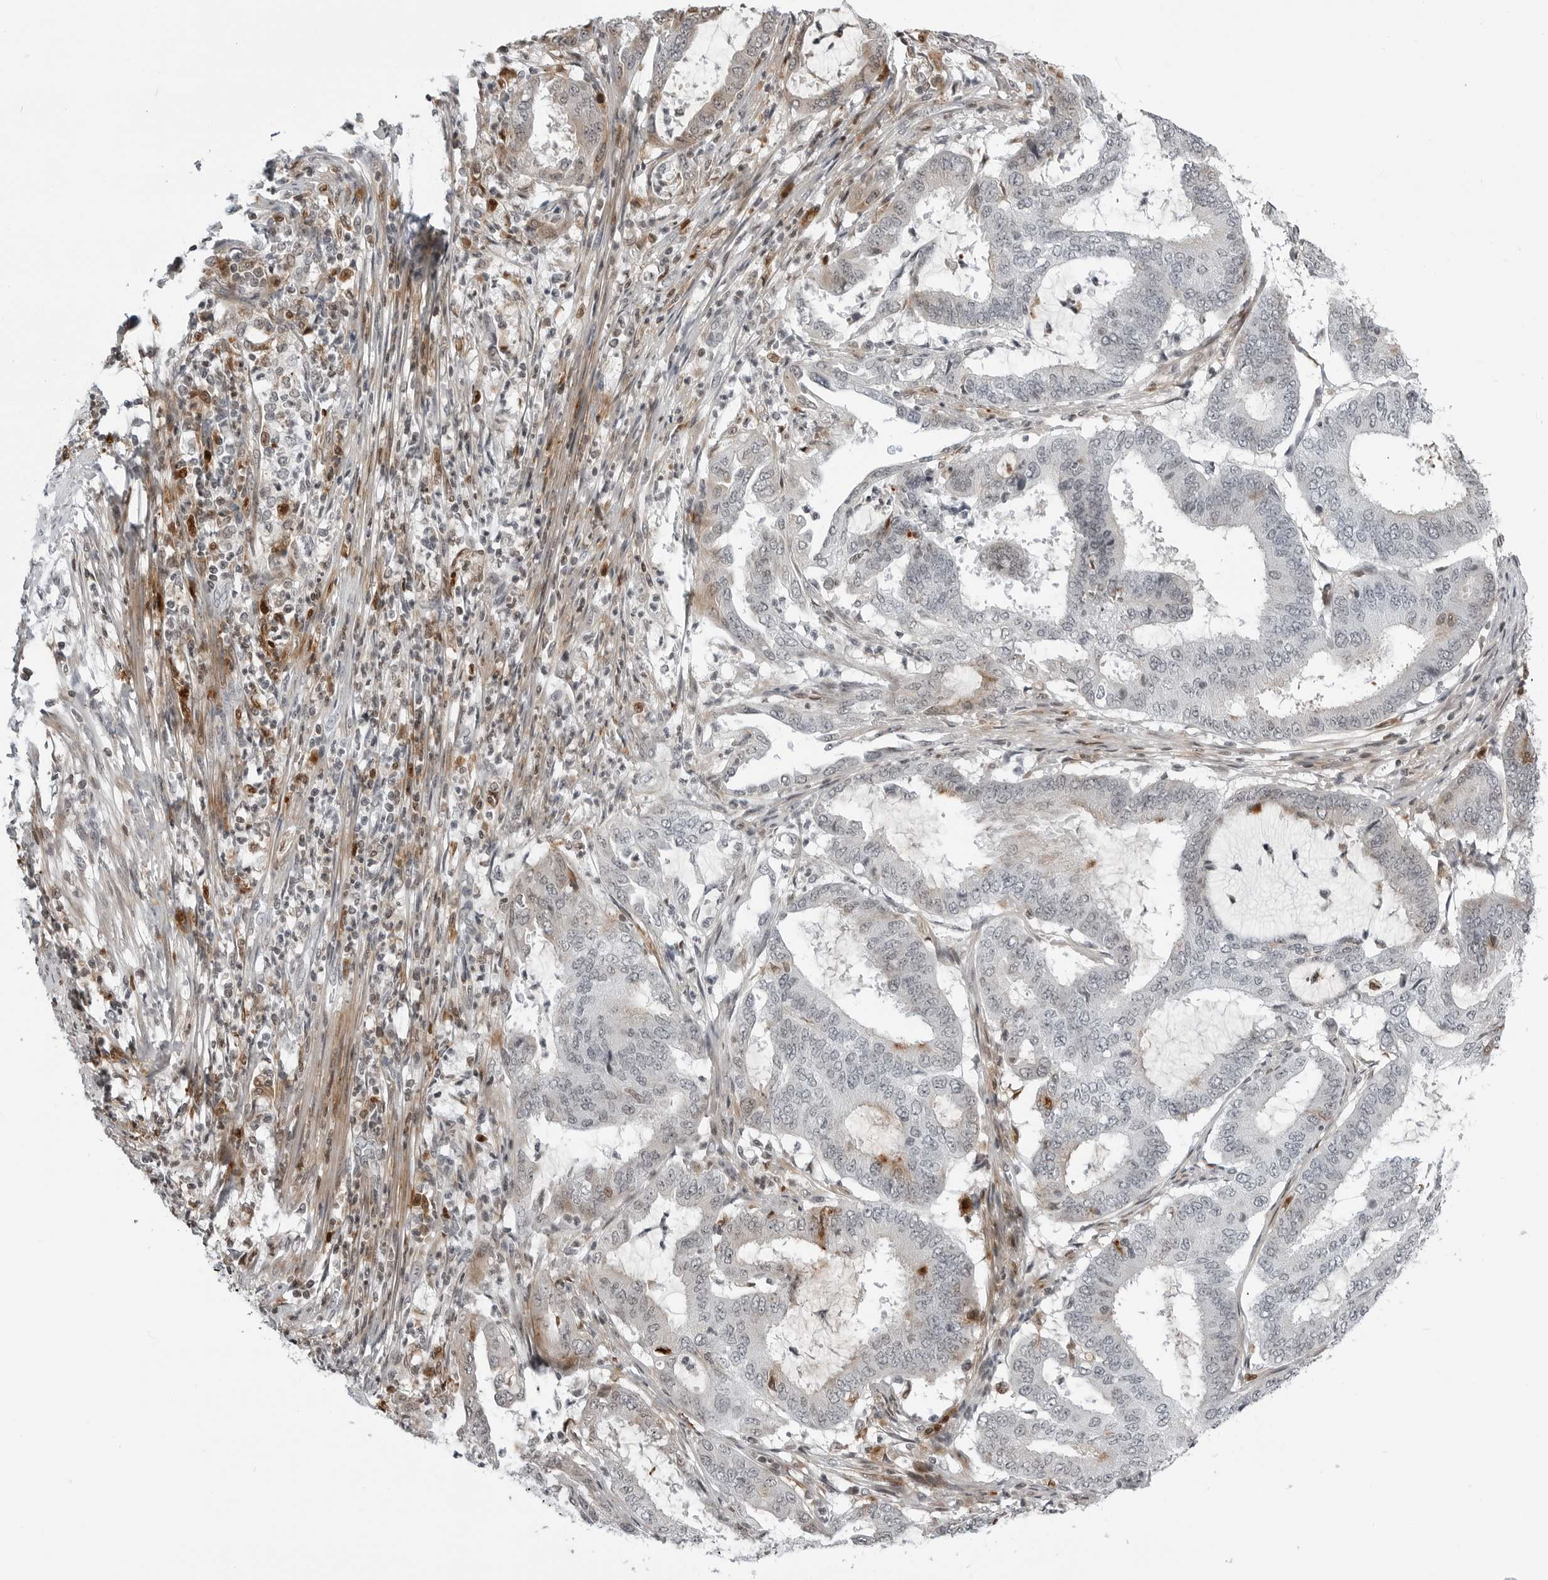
{"staining": {"intensity": "negative", "quantity": "none", "location": "none"}, "tissue": "endometrial cancer", "cell_type": "Tumor cells", "image_type": "cancer", "snomed": [{"axis": "morphology", "description": "Adenocarcinoma, NOS"}, {"axis": "topography", "description": "Endometrium"}], "caption": "The image demonstrates no staining of tumor cells in endometrial cancer. The staining was performed using DAB to visualize the protein expression in brown, while the nuclei were stained in blue with hematoxylin (Magnification: 20x).", "gene": "CXCR5", "patient": {"sex": "female", "age": 51}}